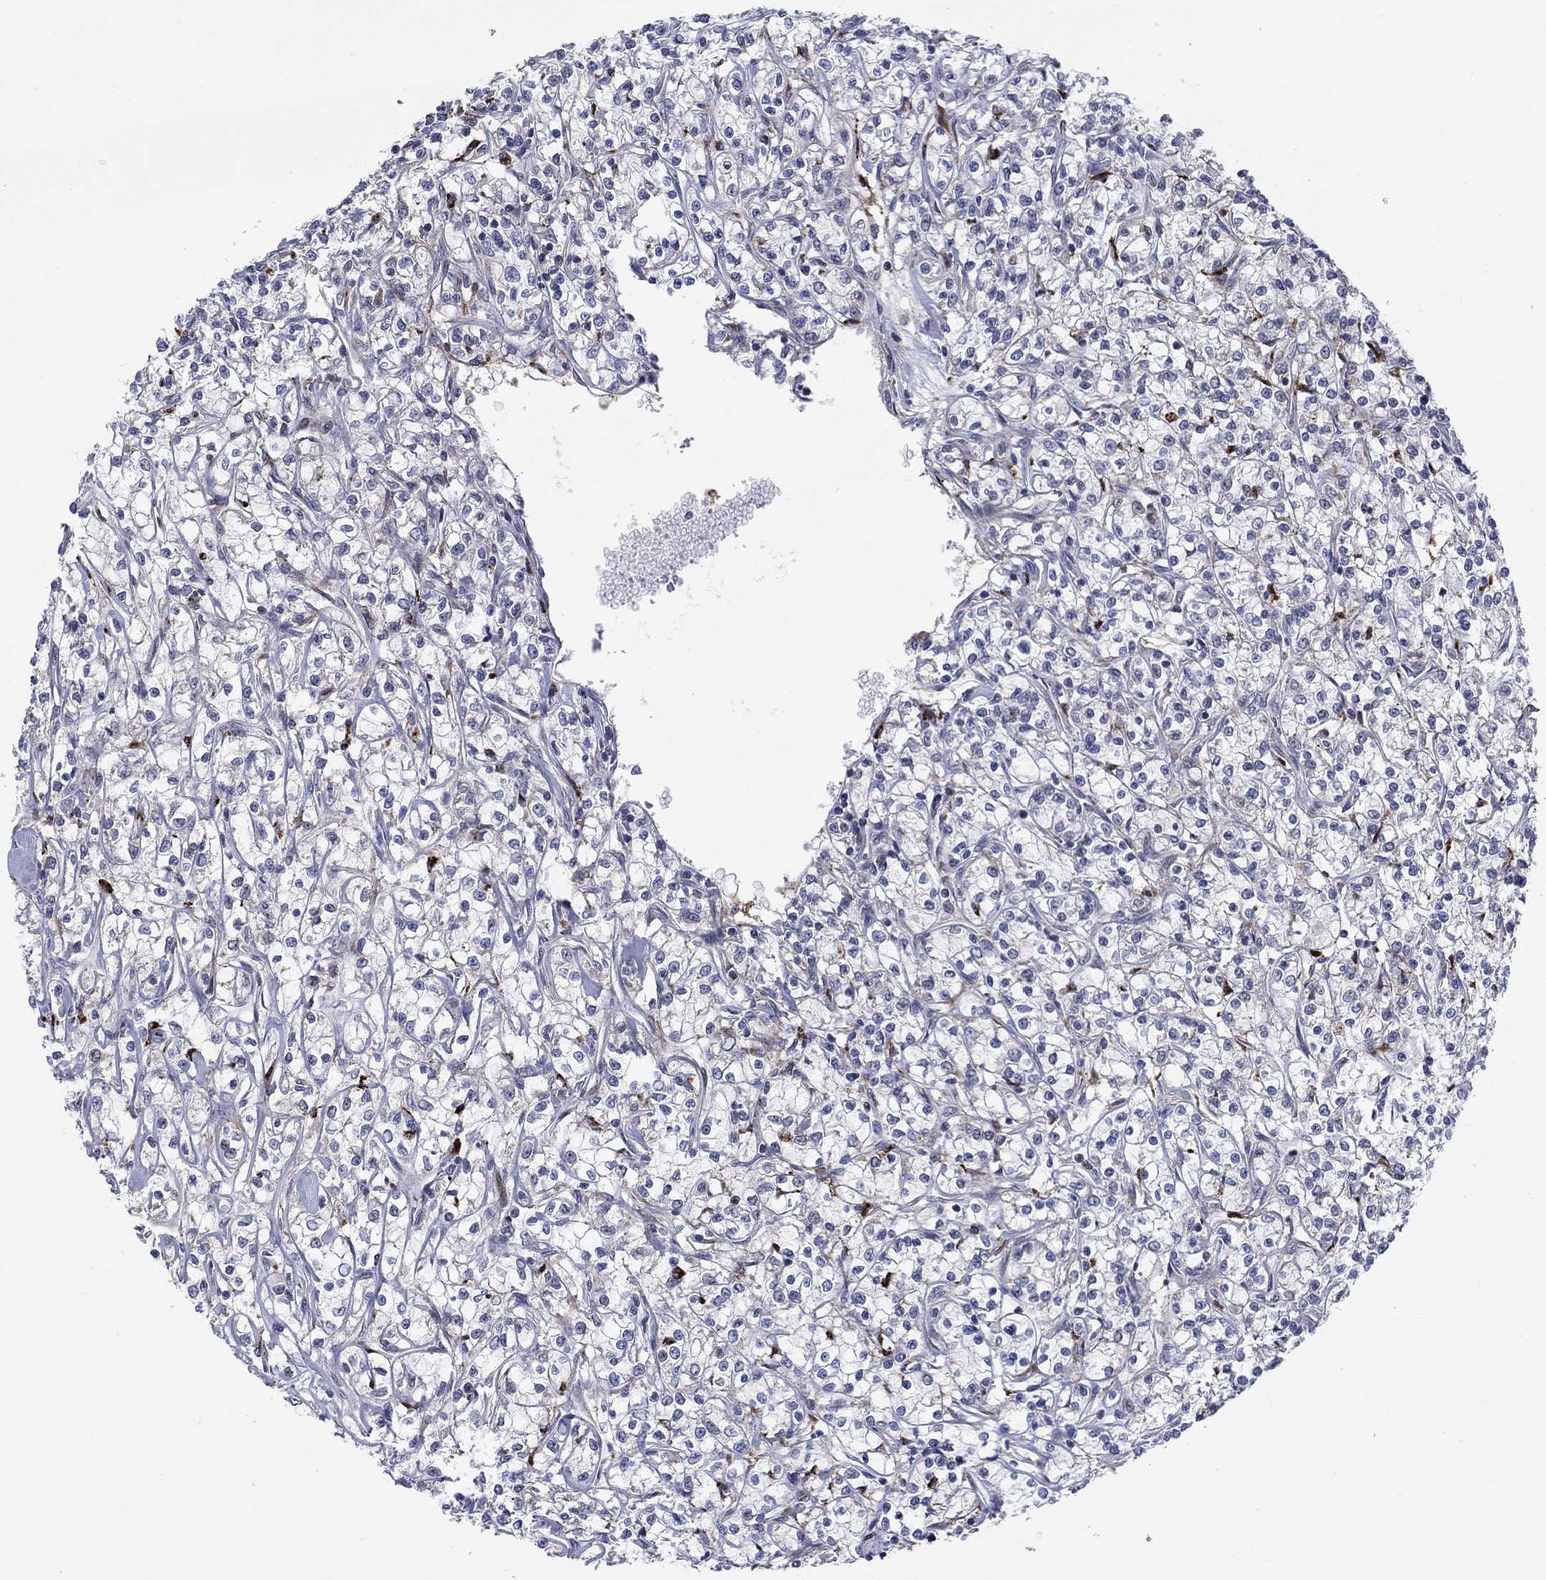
{"staining": {"intensity": "negative", "quantity": "none", "location": "none"}, "tissue": "renal cancer", "cell_type": "Tumor cells", "image_type": "cancer", "snomed": [{"axis": "morphology", "description": "Adenocarcinoma, NOS"}, {"axis": "topography", "description": "Kidney"}], "caption": "A micrograph of human renal cancer is negative for staining in tumor cells.", "gene": "SLC35F2", "patient": {"sex": "female", "age": 59}}